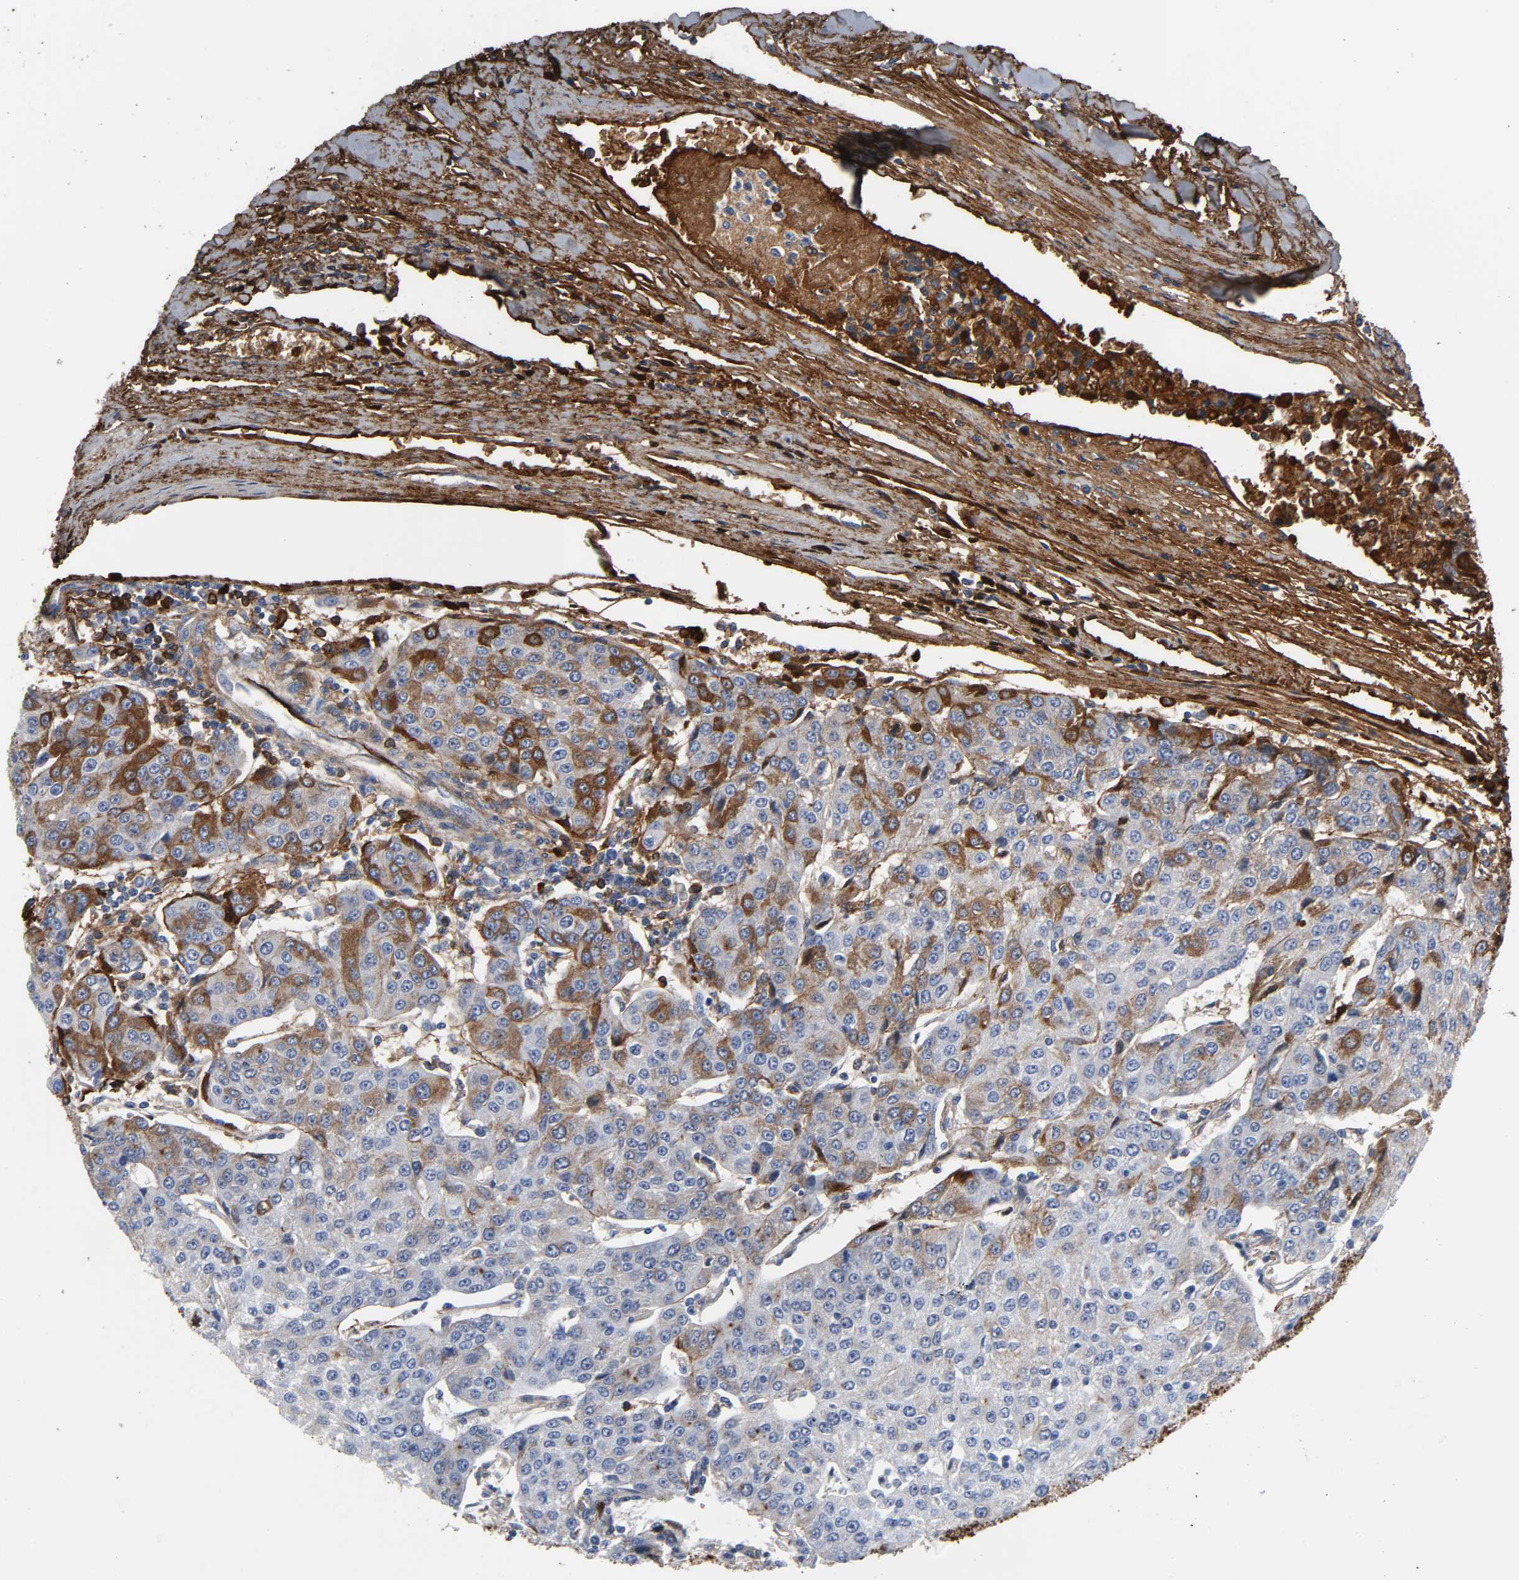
{"staining": {"intensity": "moderate", "quantity": "25%-75%", "location": "cytoplasmic/membranous"}, "tissue": "urothelial cancer", "cell_type": "Tumor cells", "image_type": "cancer", "snomed": [{"axis": "morphology", "description": "Urothelial carcinoma, High grade"}, {"axis": "topography", "description": "Urinary bladder"}], "caption": "A photomicrograph of urothelial cancer stained for a protein exhibits moderate cytoplasmic/membranous brown staining in tumor cells.", "gene": "FBLN1", "patient": {"sex": "female", "age": 85}}